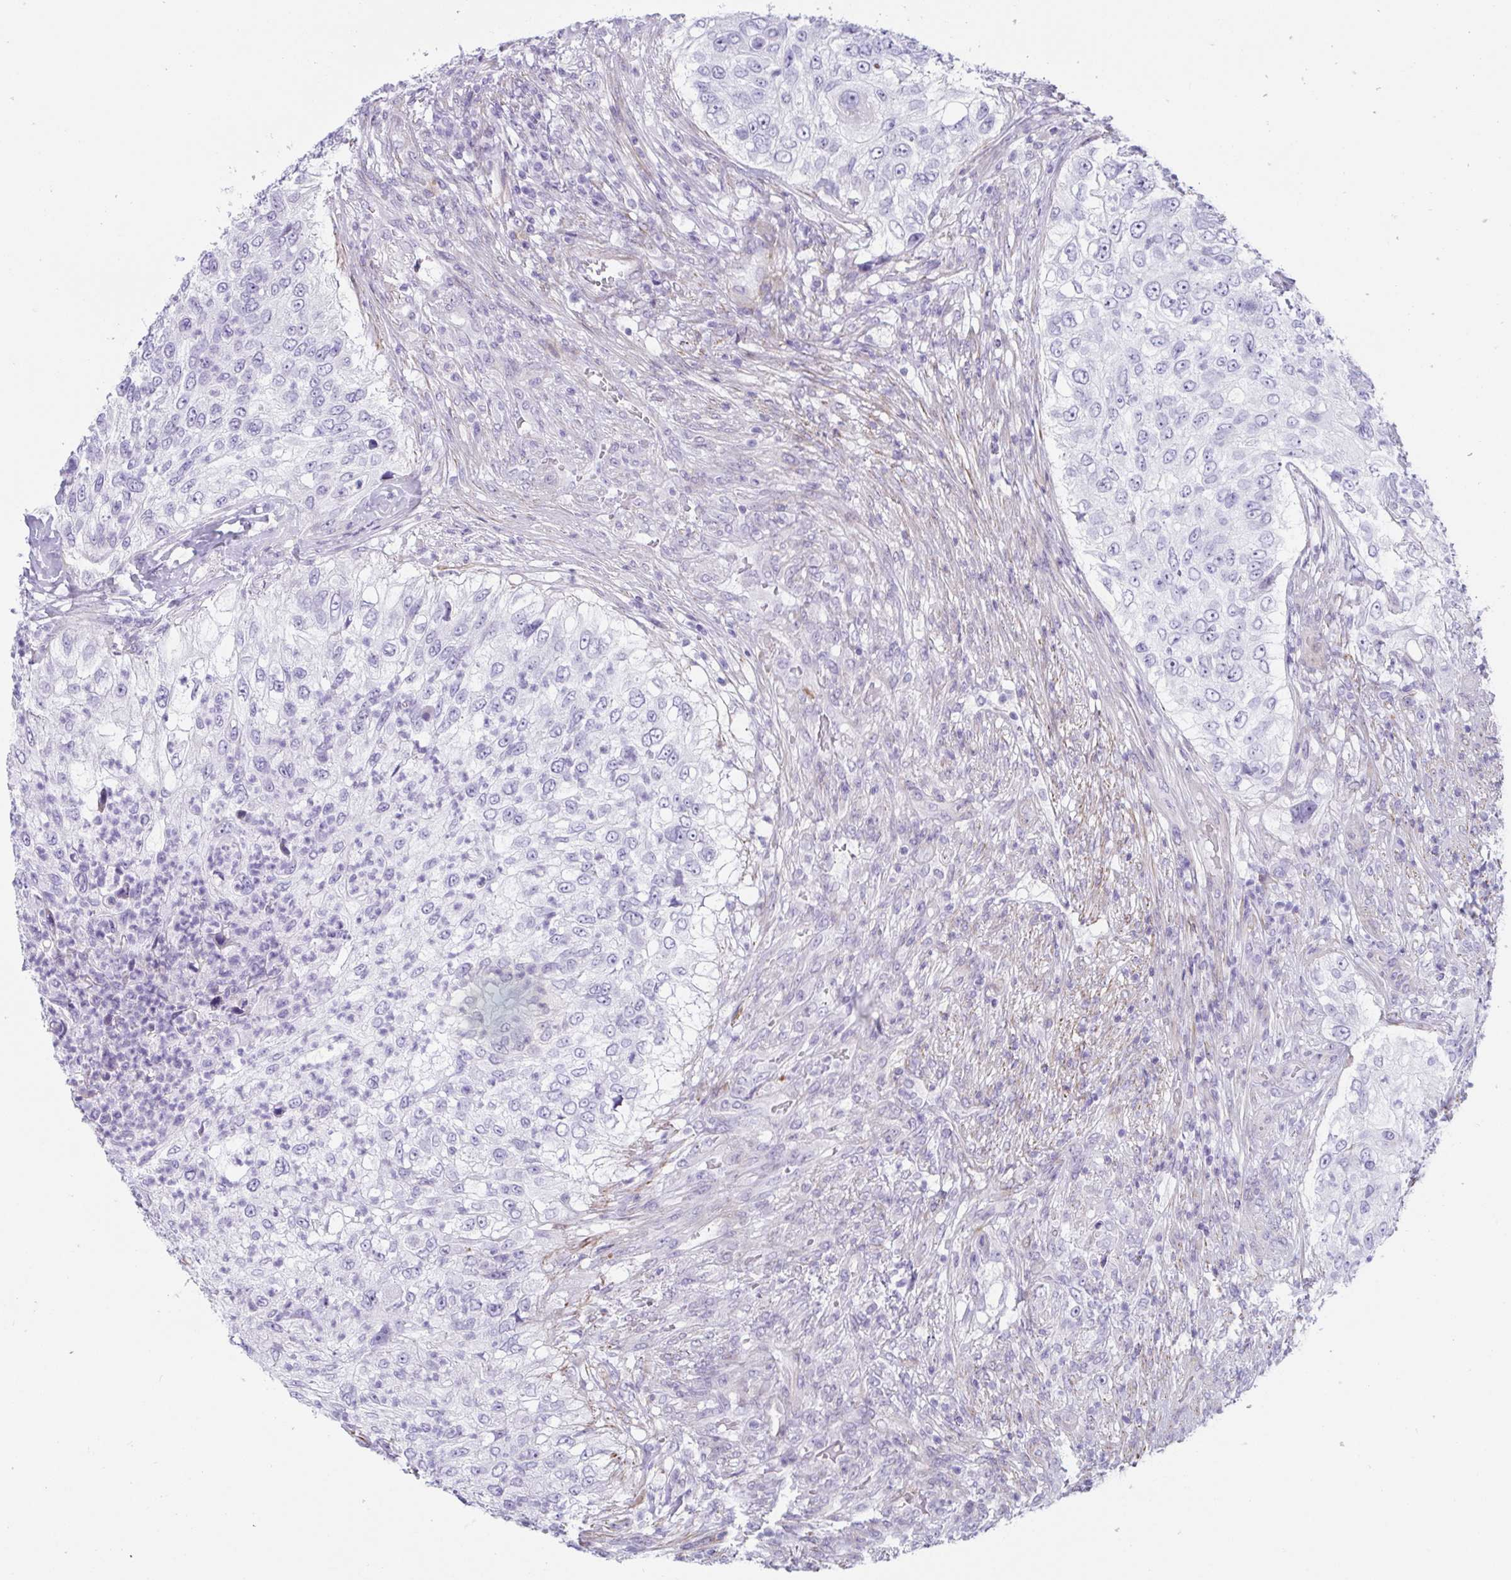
{"staining": {"intensity": "negative", "quantity": "none", "location": "none"}, "tissue": "urothelial cancer", "cell_type": "Tumor cells", "image_type": "cancer", "snomed": [{"axis": "morphology", "description": "Urothelial carcinoma, High grade"}, {"axis": "topography", "description": "Urinary bladder"}], "caption": "A high-resolution image shows IHC staining of urothelial cancer, which demonstrates no significant staining in tumor cells. The staining was performed using DAB (3,3'-diaminobenzidine) to visualize the protein expression in brown, while the nuclei were stained in blue with hematoxylin (Magnification: 20x).", "gene": "OR5P3", "patient": {"sex": "female", "age": 60}}